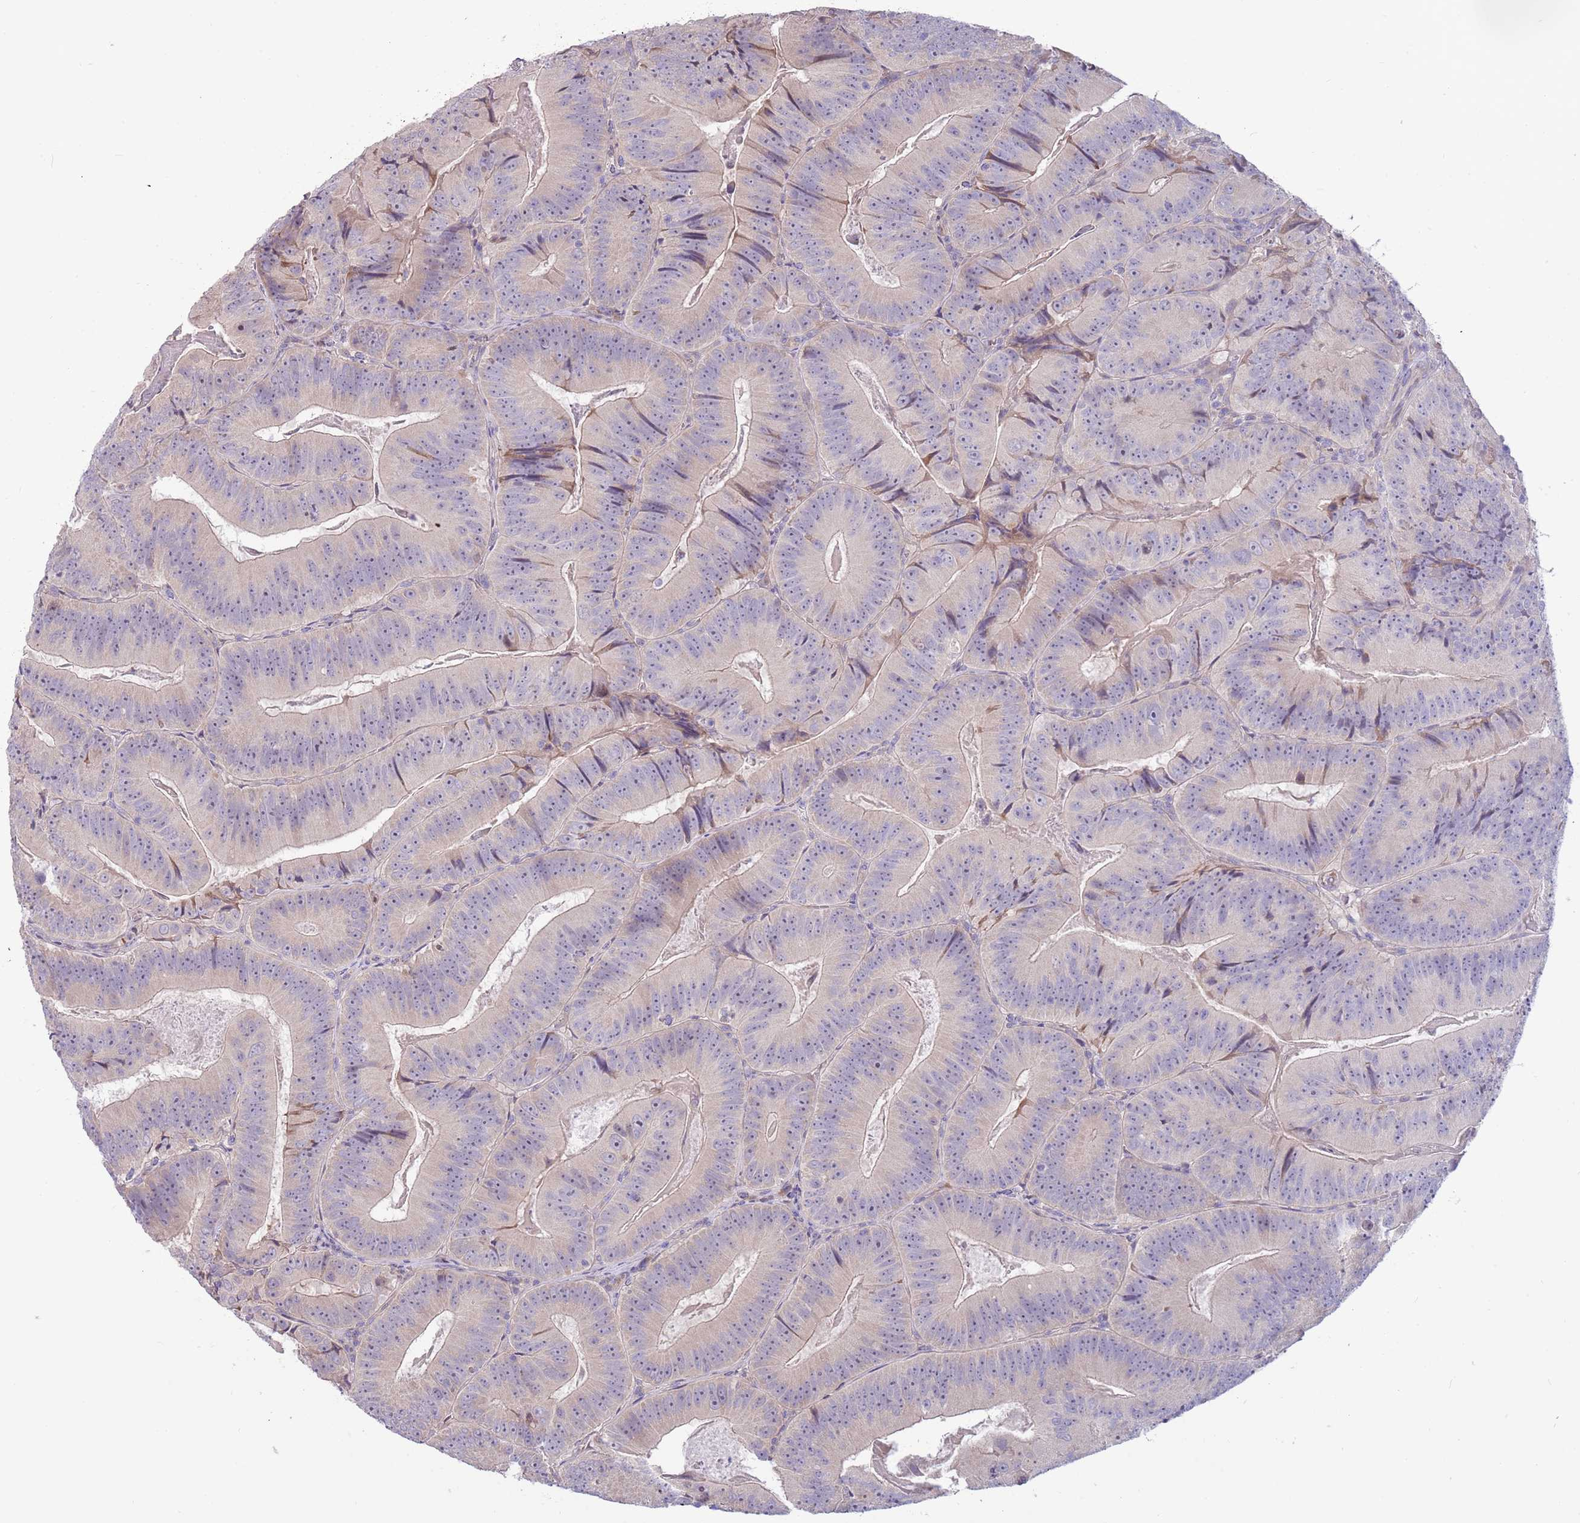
{"staining": {"intensity": "negative", "quantity": "none", "location": "none"}, "tissue": "colorectal cancer", "cell_type": "Tumor cells", "image_type": "cancer", "snomed": [{"axis": "morphology", "description": "Adenocarcinoma, NOS"}, {"axis": "topography", "description": "Colon"}], "caption": "Human colorectal adenocarcinoma stained for a protein using immunohistochemistry (IHC) reveals no expression in tumor cells.", "gene": "CABYR", "patient": {"sex": "female", "age": 86}}